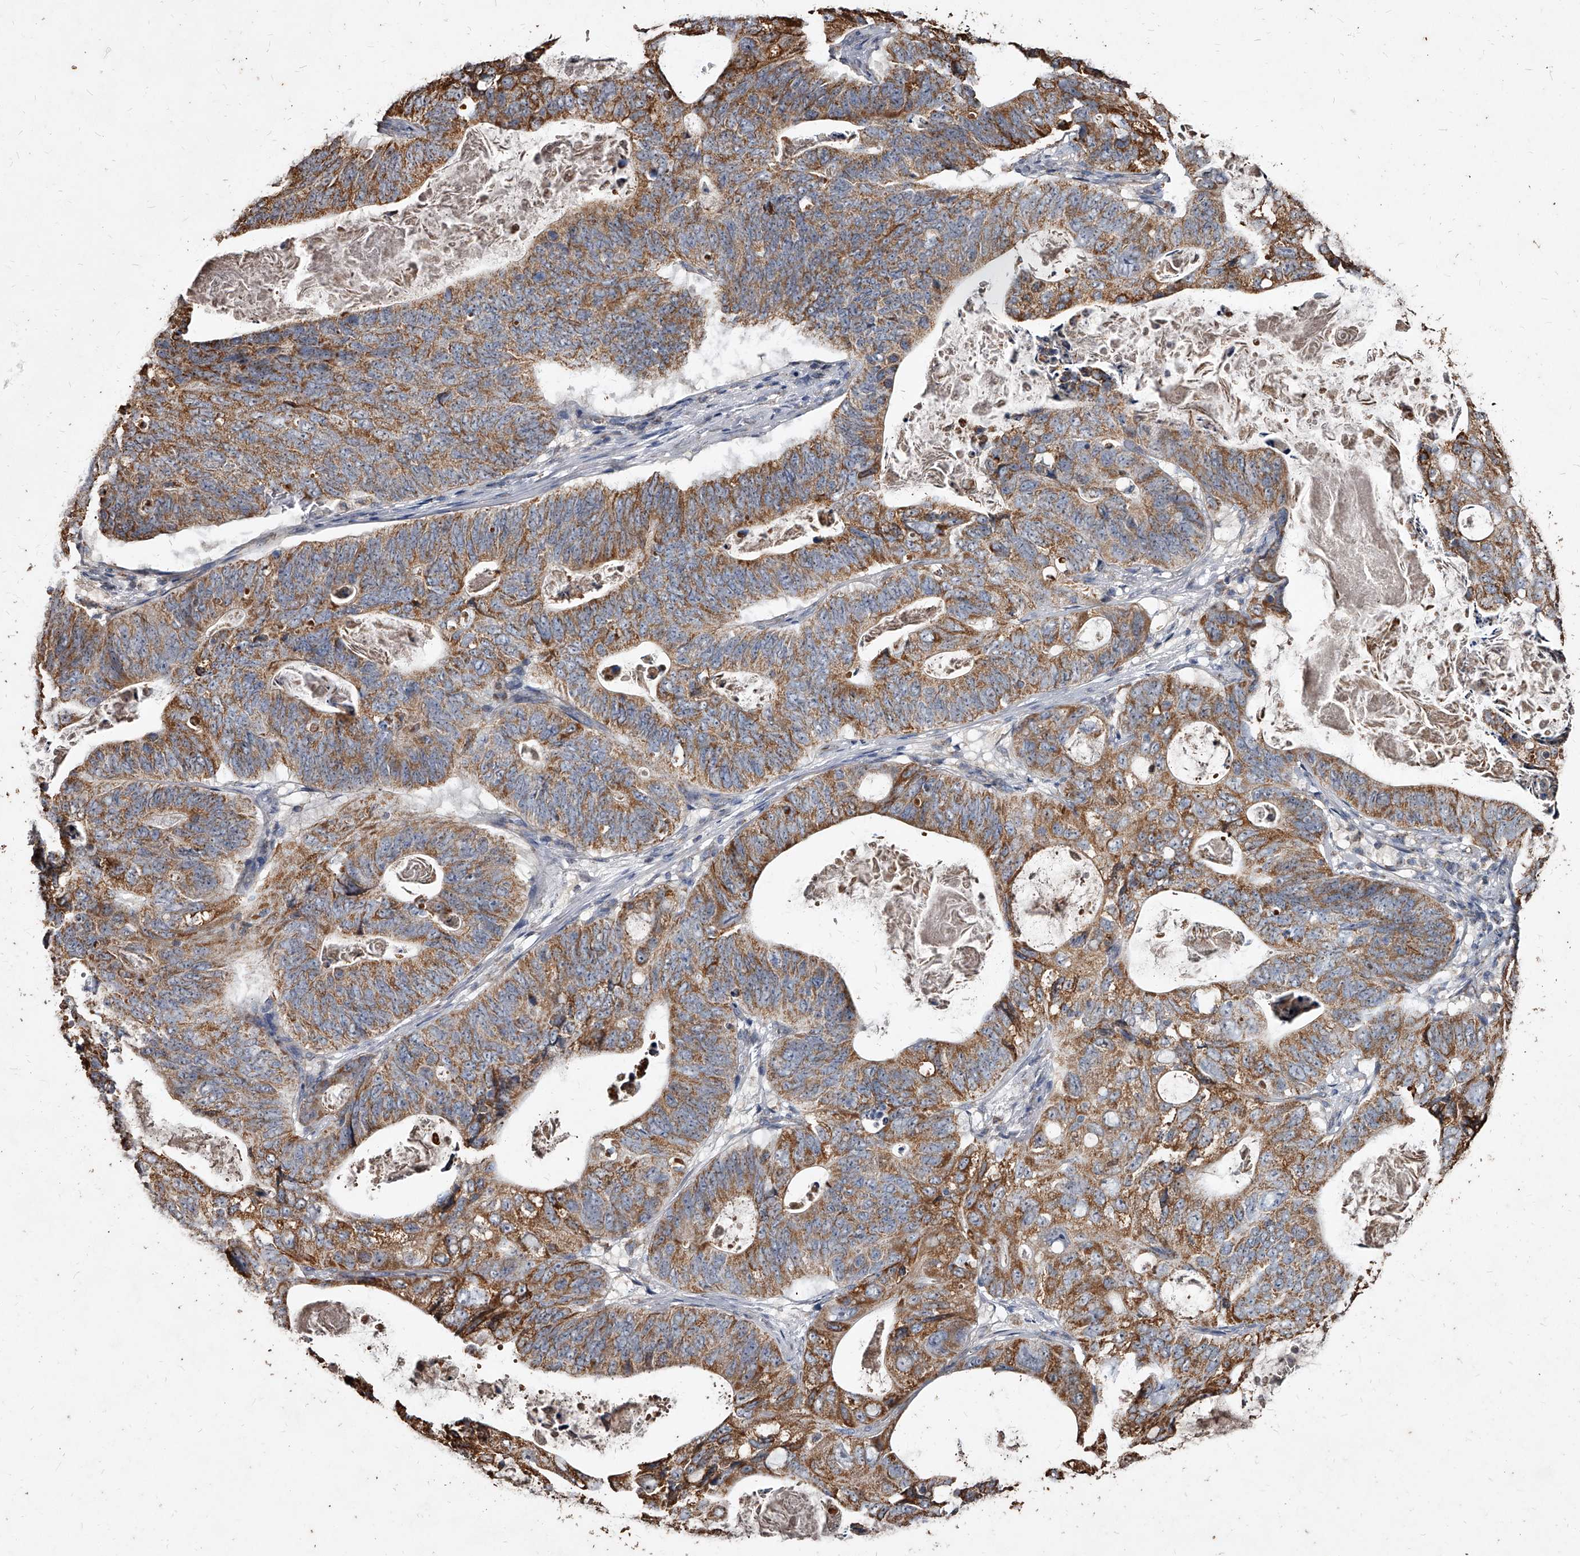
{"staining": {"intensity": "moderate", "quantity": ">75%", "location": "cytoplasmic/membranous"}, "tissue": "stomach cancer", "cell_type": "Tumor cells", "image_type": "cancer", "snomed": [{"axis": "morphology", "description": "Normal tissue, NOS"}, {"axis": "morphology", "description": "Adenocarcinoma, NOS"}, {"axis": "topography", "description": "Stomach"}], "caption": "Immunohistochemistry micrograph of neoplastic tissue: human stomach cancer stained using IHC demonstrates medium levels of moderate protein expression localized specifically in the cytoplasmic/membranous of tumor cells, appearing as a cytoplasmic/membranous brown color.", "gene": "GPR183", "patient": {"sex": "female", "age": 89}}